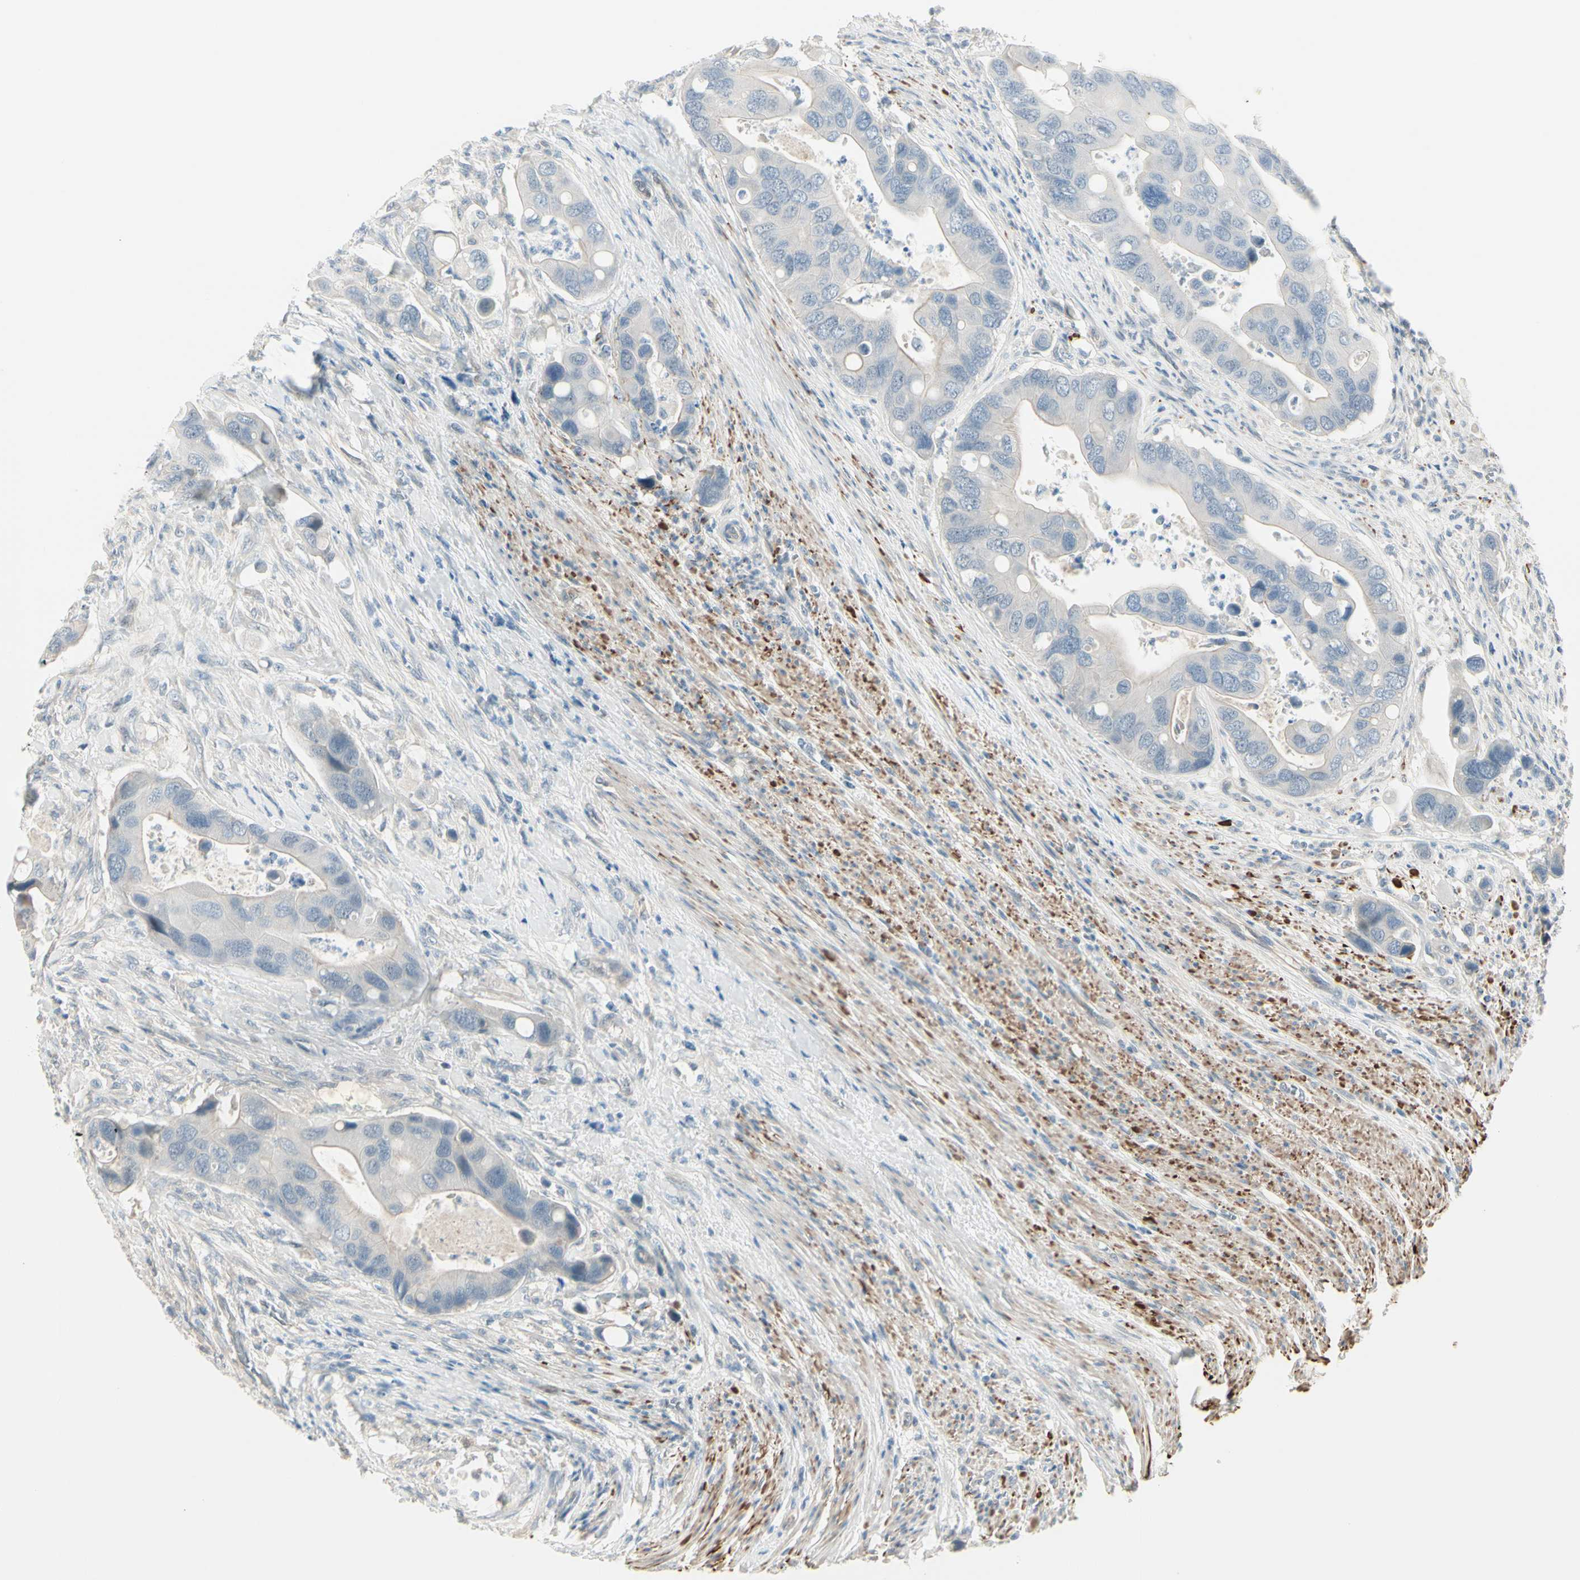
{"staining": {"intensity": "weak", "quantity": "<25%", "location": "cytoplasmic/membranous"}, "tissue": "colorectal cancer", "cell_type": "Tumor cells", "image_type": "cancer", "snomed": [{"axis": "morphology", "description": "Adenocarcinoma, NOS"}, {"axis": "topography", "description": "Rectum"}], "caption": "Tumor cells show no significant staining in colorectal adenocarcinoma.", "gene": "SVBP", "patient": {"sex": "female", "age": 57}}